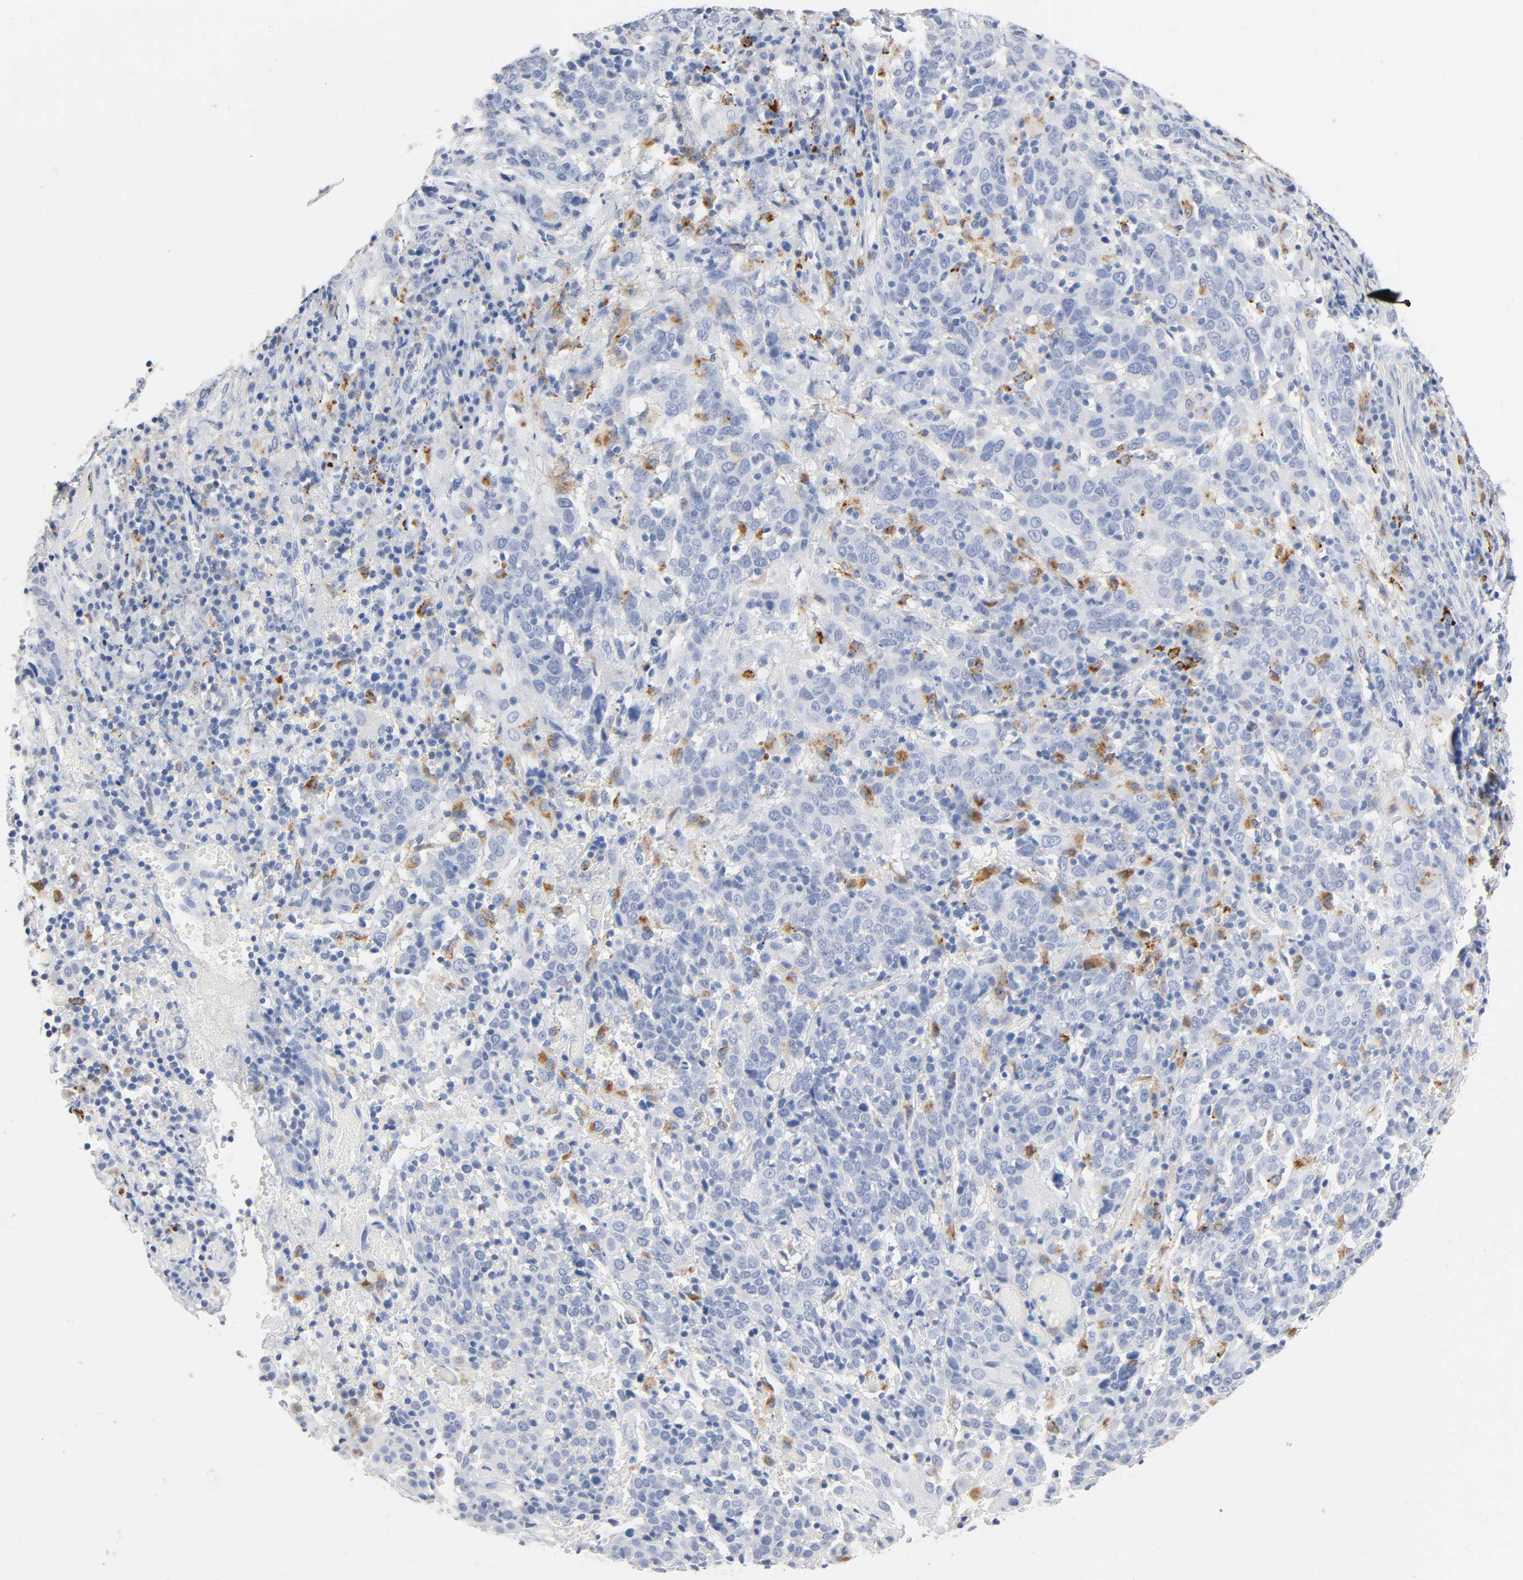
{"staining": {"intensity": "negative", "quantity": "none", "location": "none"}, "tissue": "cervical cancer", "cell_type": "Tumor cells", "image_type": "cancer", "snomed": [{"axis": "morphology", "description": "Normal tissue, NOS"}, {"axis": "morphology", "description": "Squamous cell carcinoma, NOS"}, {"axis": "topography", "description": "Cervix"}], "caption": "DAB (3,3'-diaminobenzidine) immunohistochemical staining of human cervical squamous cell carcinoma displays no significant positivity in tumor cells.", "gene": "PLP1", "patient": {"sex": "female", "age": 67}}